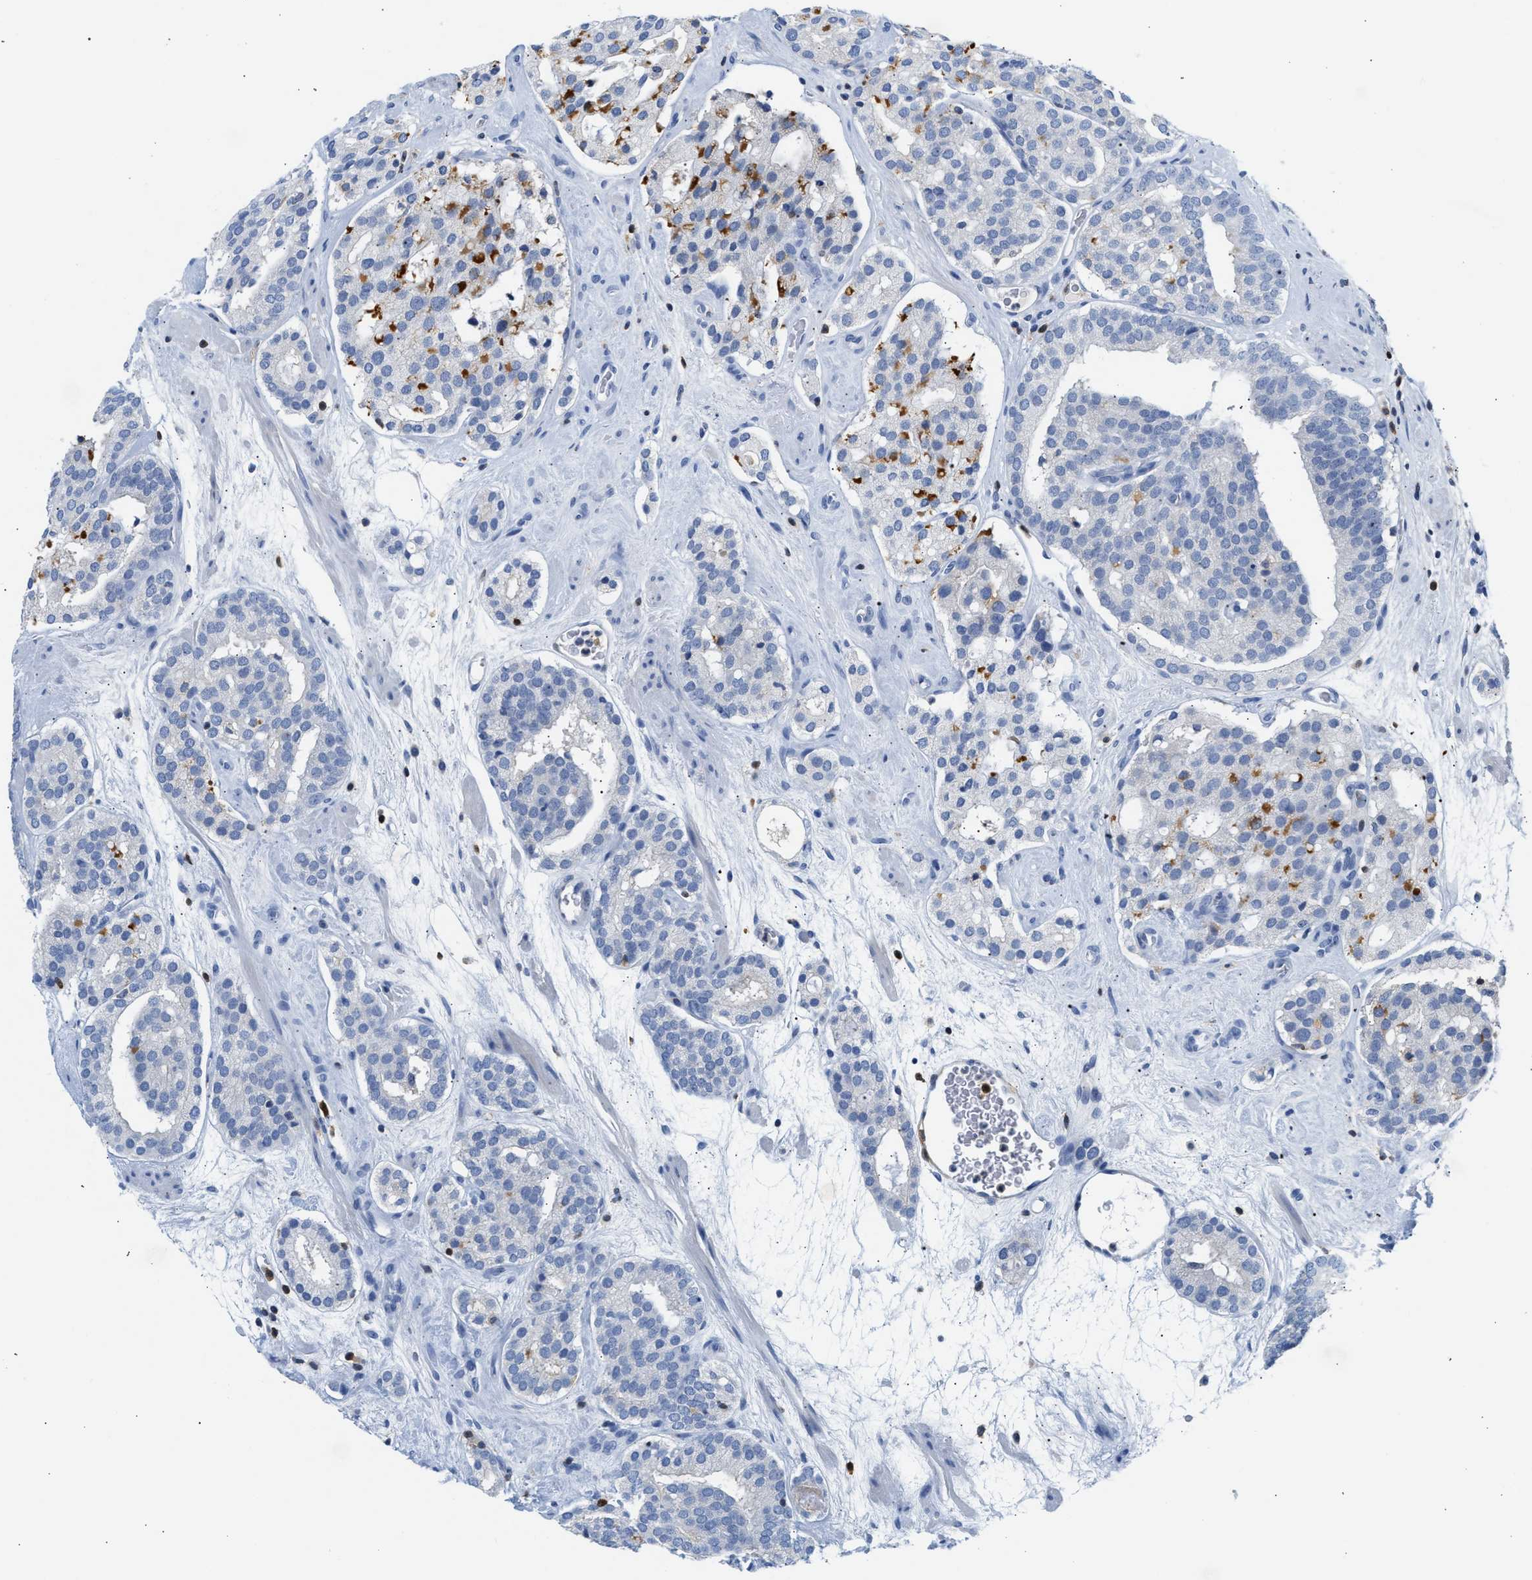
{"staining": {"intensity": "strong", "quantity": "<25%", "location": "cytoplasmic/membranous"}, "tissue": "prostate cancer", "cell_type": "Tumor cells", "image_type": "cancer", "snomed": [{"axis": "morphology", "description": "Adenocarcinoma, Low grade"}, {"axis": "topography", "description": "Prostate"}], "caption": "Brown immunohistochemical staining in prostate cancer (adenocarcinoma (low-grade)) exhibits strong cytoplasmic/membranous staining in about <25% of tumor cells.", "gene": "SLIT2", "patient": {"sex": "male", "age": 69}}